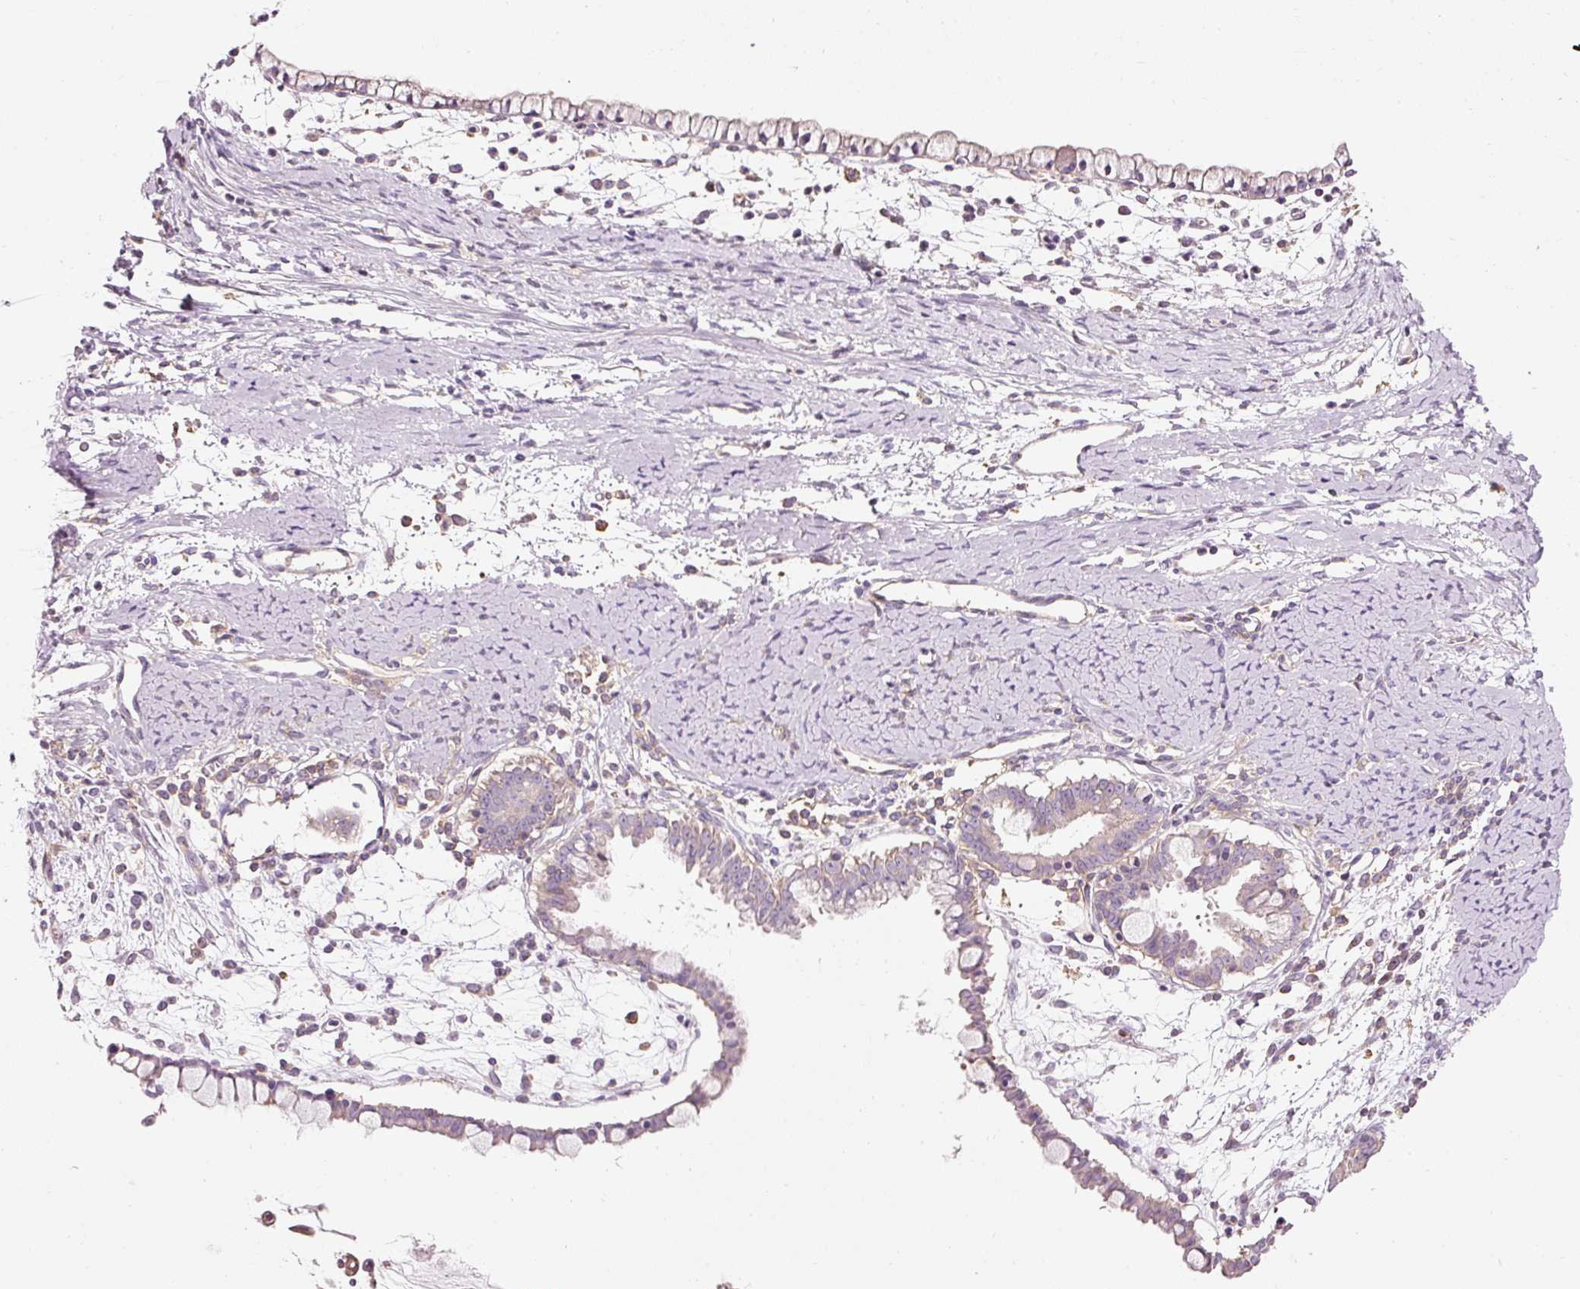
{"staining": {"intensity": "weak", "quantity": "<25%", "location": "cytoplasmic/membranous"}, "tissue": "ovarian cancer", "cell_type": "Tumor cells", "image_type": "cancer", "snomed": [{"axis": "morphology", "description": "Cystadenocarcinoma, mucinous, NOS"}, {"axis": "topography", "description": "Ovary"}], "caption": "High power microscopy histopathology image of an IHC photomicrograph of ovarian cancer (mucinous cystadenocarcinoma), revealing no significant expression in tumor cells. (Brightfield microscopy of DAB (3,3'-diaminobenzidine) immunohistochemistry (IHC) at high magnification).", "gene": "NAPA", "patient": {"sex": "female", "age": 61}}